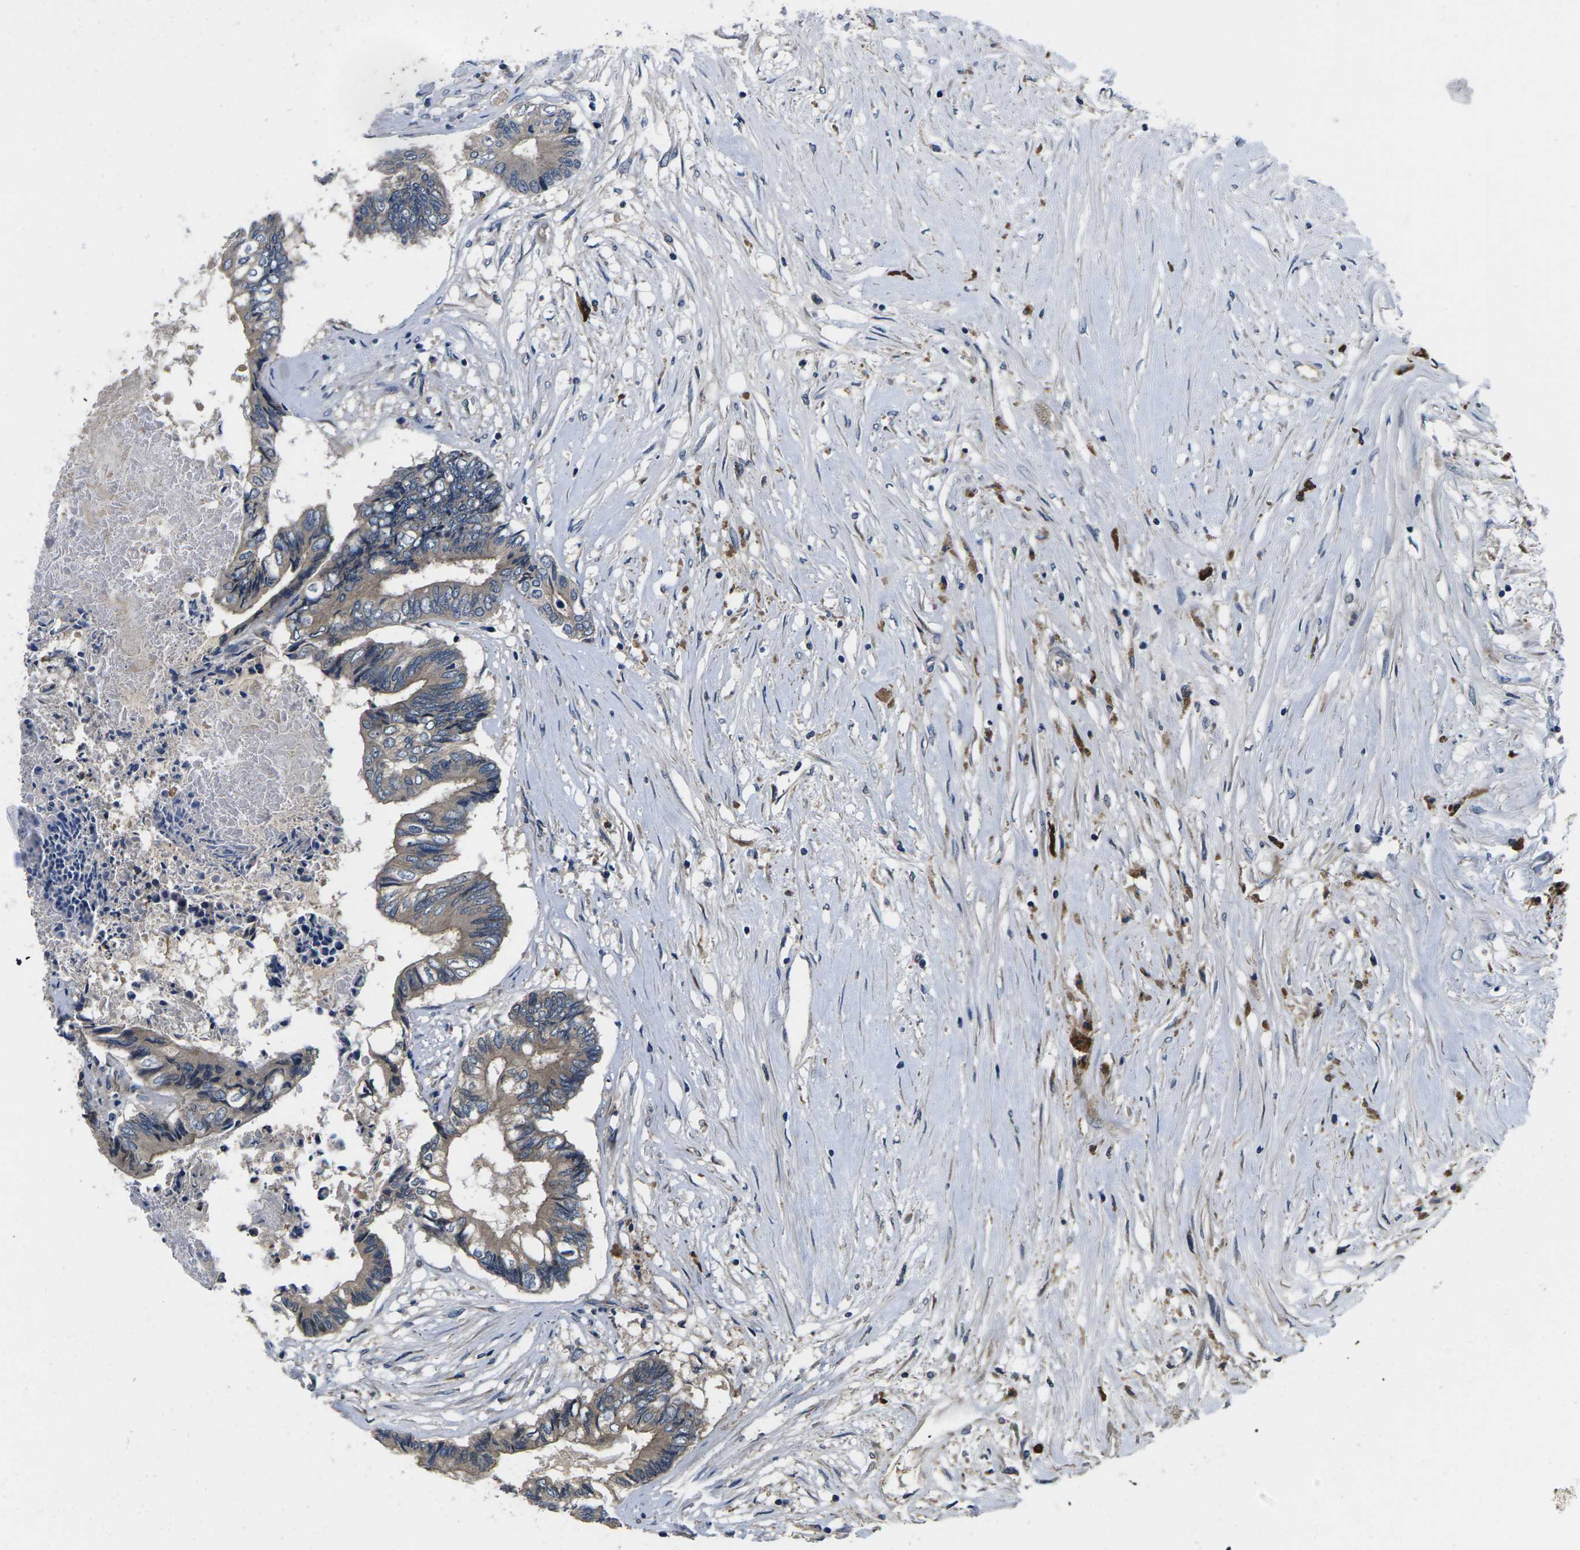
{"staining": {"intensity": "weak", "quantity": ">75%", "location": "cytoplasmic/membranous"}, "tissue": "colorectal cancer", "cell_type": "Tumor cells", "image_type": "cancer", "snomed": [{"axis": "morphology", "description": "Adenocarcinoma, NOS"}, {"axis": "topography", "description": "Rectum"}], "caption": "IHC (DAB (3,3'-diaminobenzidine)) staining of human colorectal adenocarcinoma shows weak cytoplasmic/membranous protein expression in about >75% of tumor cells. The protein of interest is stained brown, and the nuclei are stained in blue (DAB (3,3'-diaminobenzidine) IHC with brightfield microscopy, high magnification).", "gene": "PLCE1", "patient": {"sex": "male", "age": 63}}